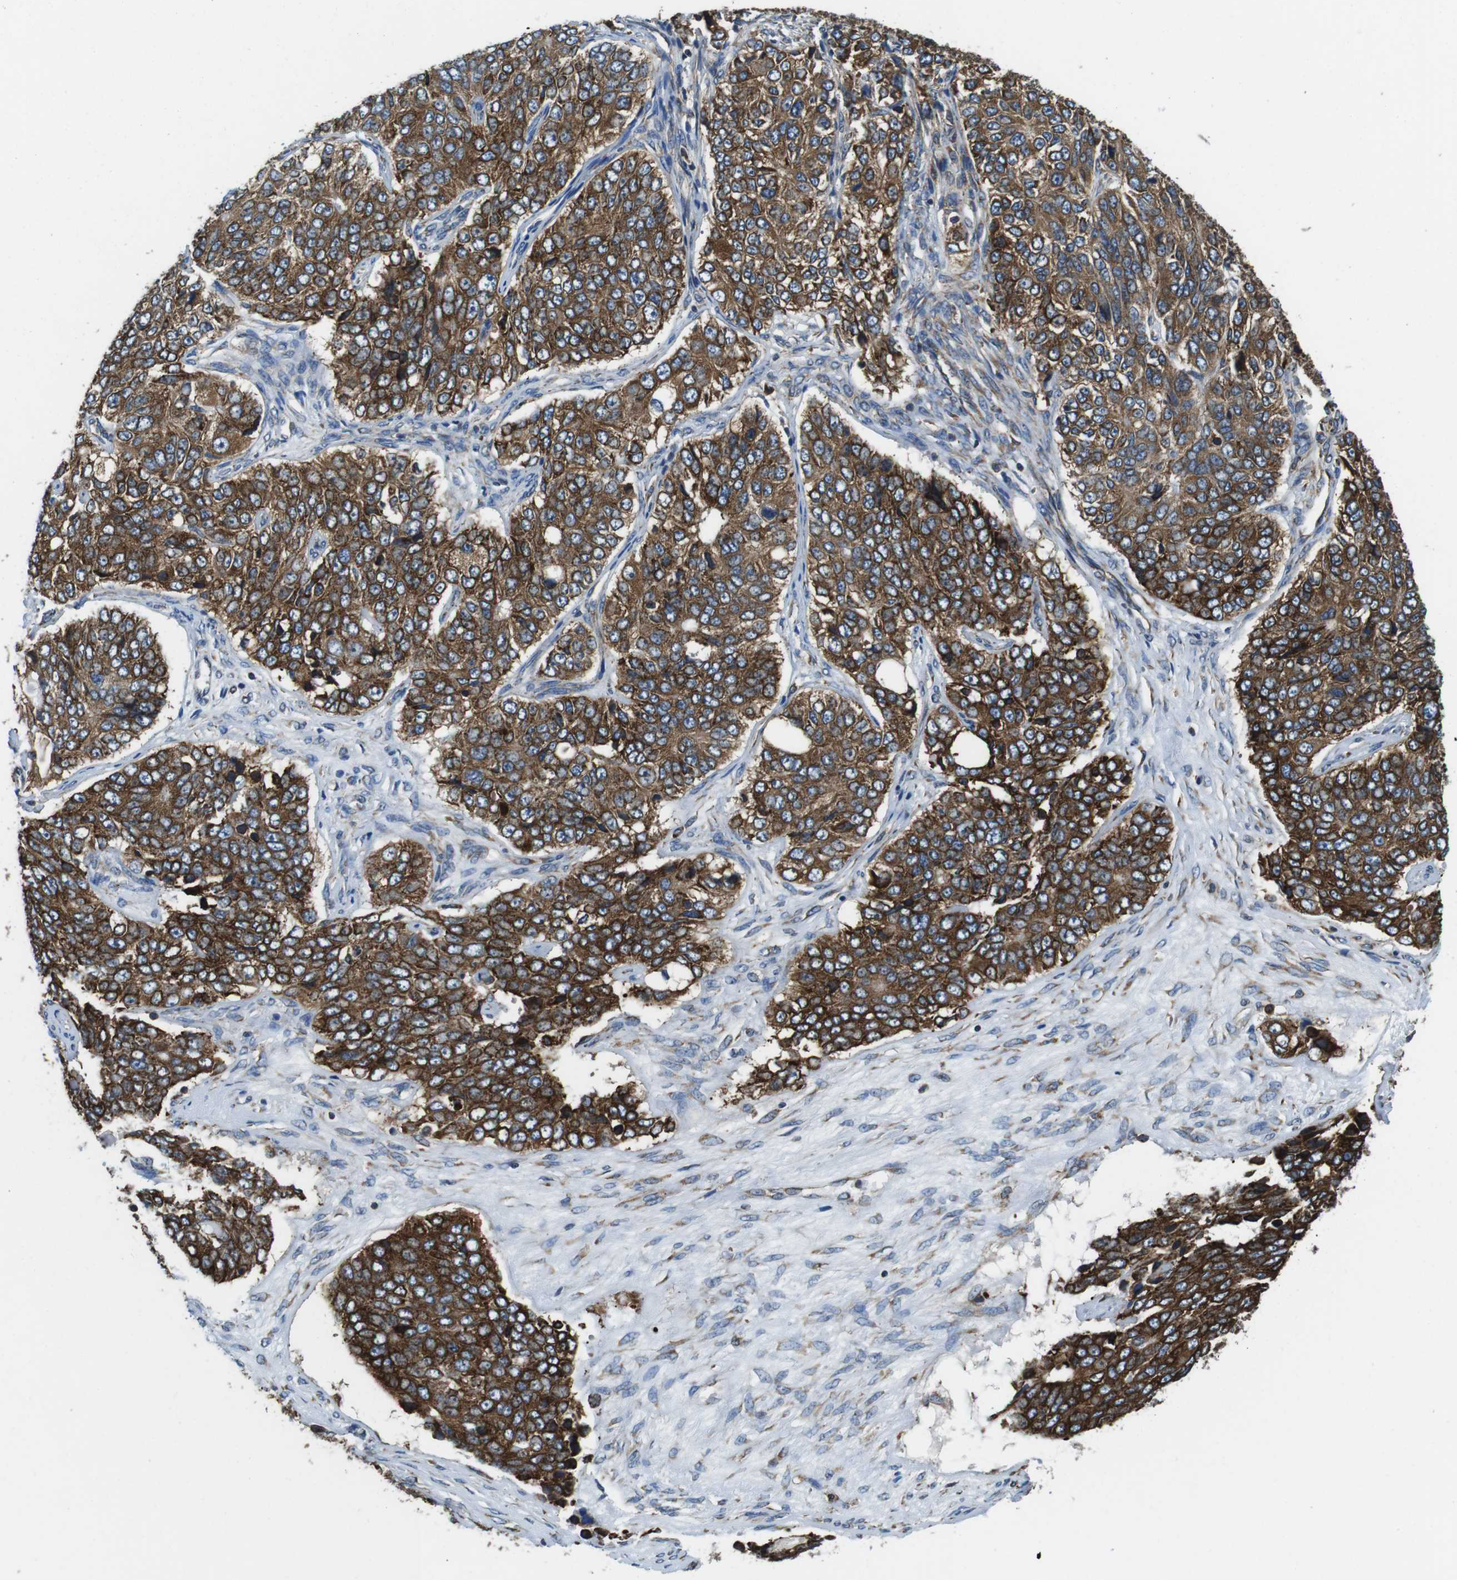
{"staining": {"intensity": "strong", "quantity": ">75%", "location": "cytoplasmic/membranous"}, "tissue": "ovarian cancer", "cell_type": "Tumor cells", "image_type": "cancer", "snomed": [{"axis": "morphology", "description": "Carcinoma, endometroid"}, {"axis": "topography", "description": "Ovary"}], "caption": "A brown stain labels strong cytoplasmic/membranous expression of a protein in ovarian cancer (endometroid carcinoma) tumor cells.", "gene": "UGGT1", "patient": {"sex": "female", "age": 51}}